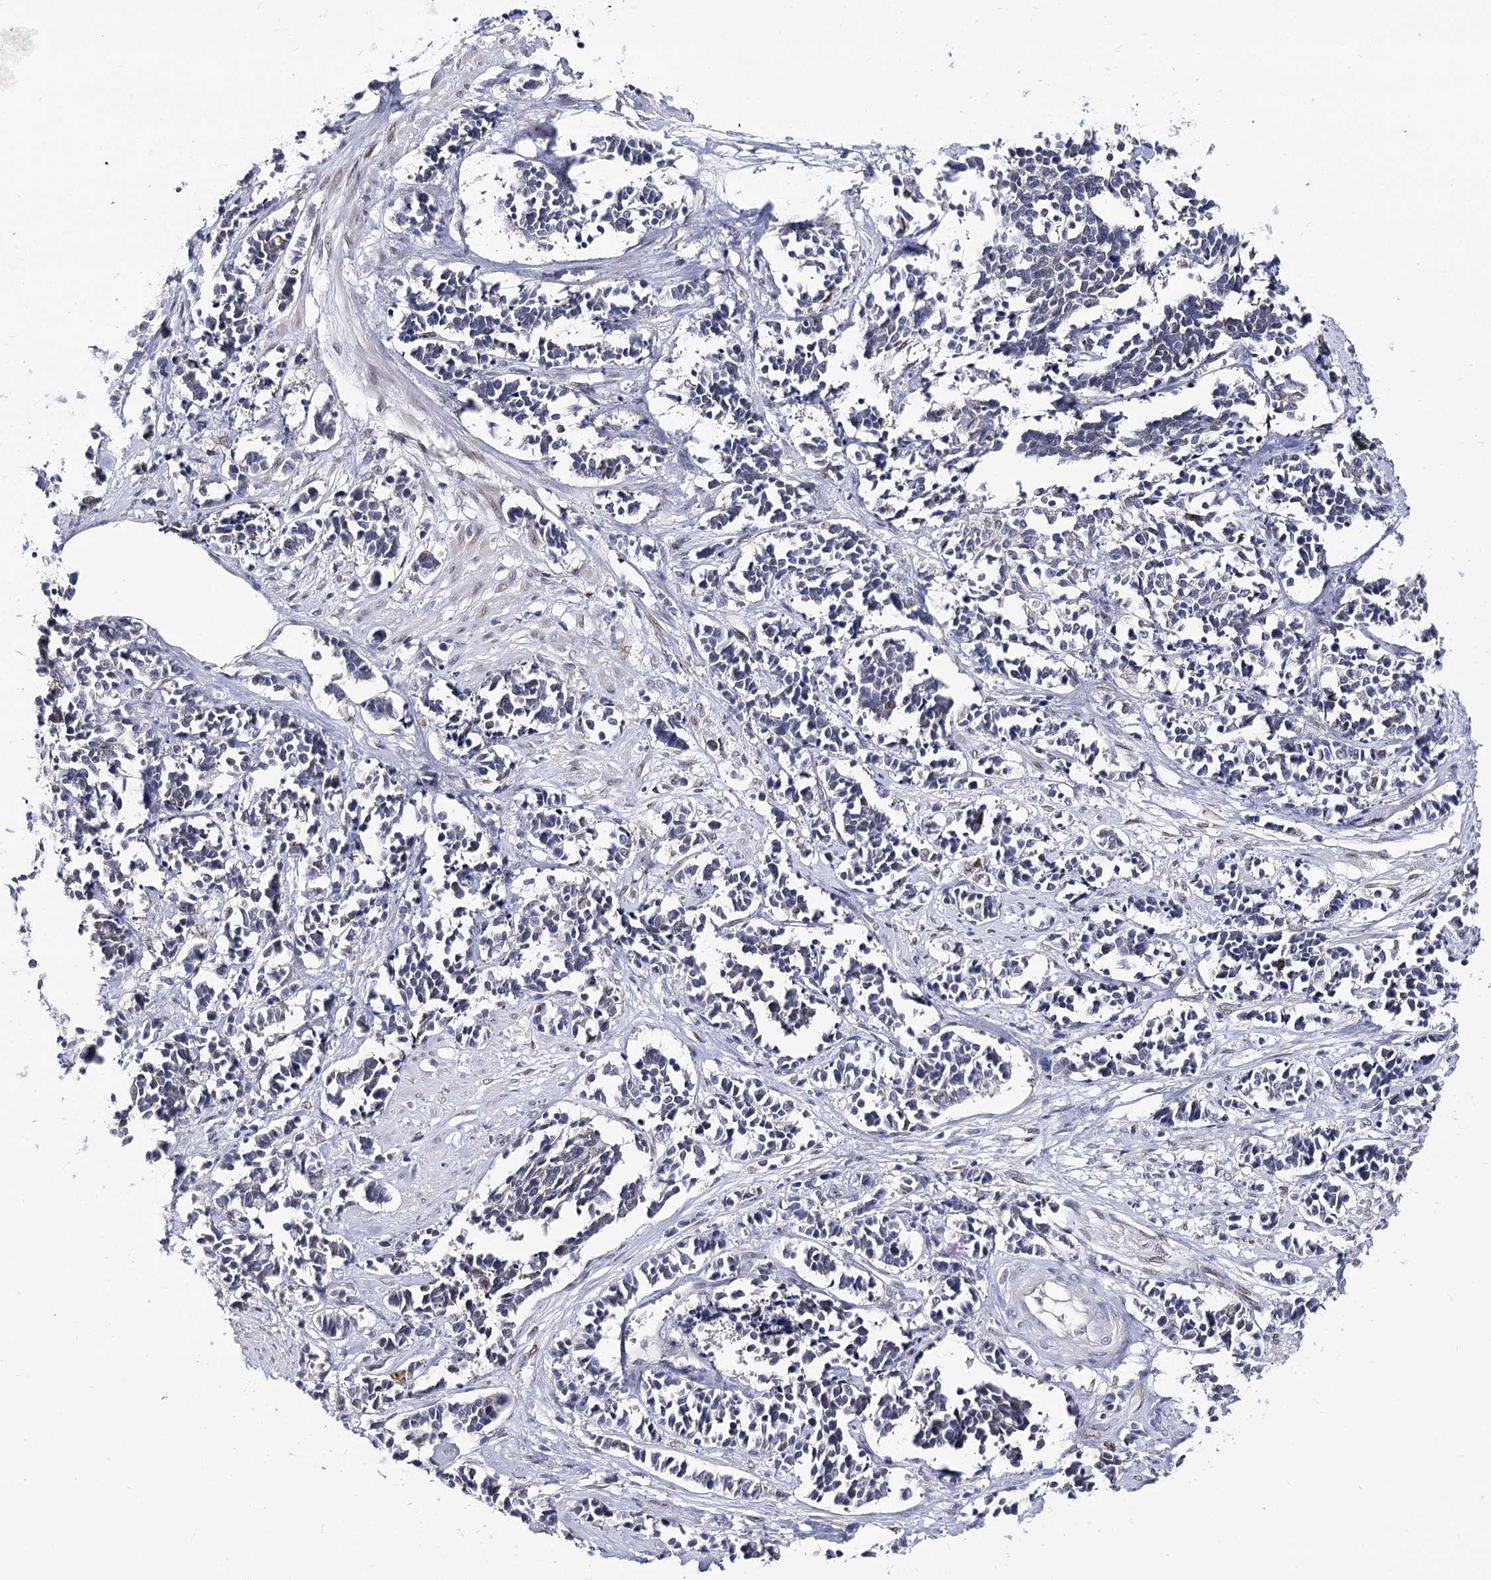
{"staining": {"intensity": "negative", "quantity": "none", "location": "none"}, "tissue": "cervical cancer", "cell_type": "Tumor cells", "image_type": "cancer", "snomed": [{"axis": "morphology", "description": "Normal tissue, NOS"}, {"axis": "morphology", "description": "Squamous cell carcinoma, NOS"}, {"axis": "topography", "description": "Cervix"}], "caption": "This is an IHC micrograph of human cervical cancer. There is no staining in tumor cells.", "gene": "TMEM201", "patient": {"sex": "female", "age": 35}}